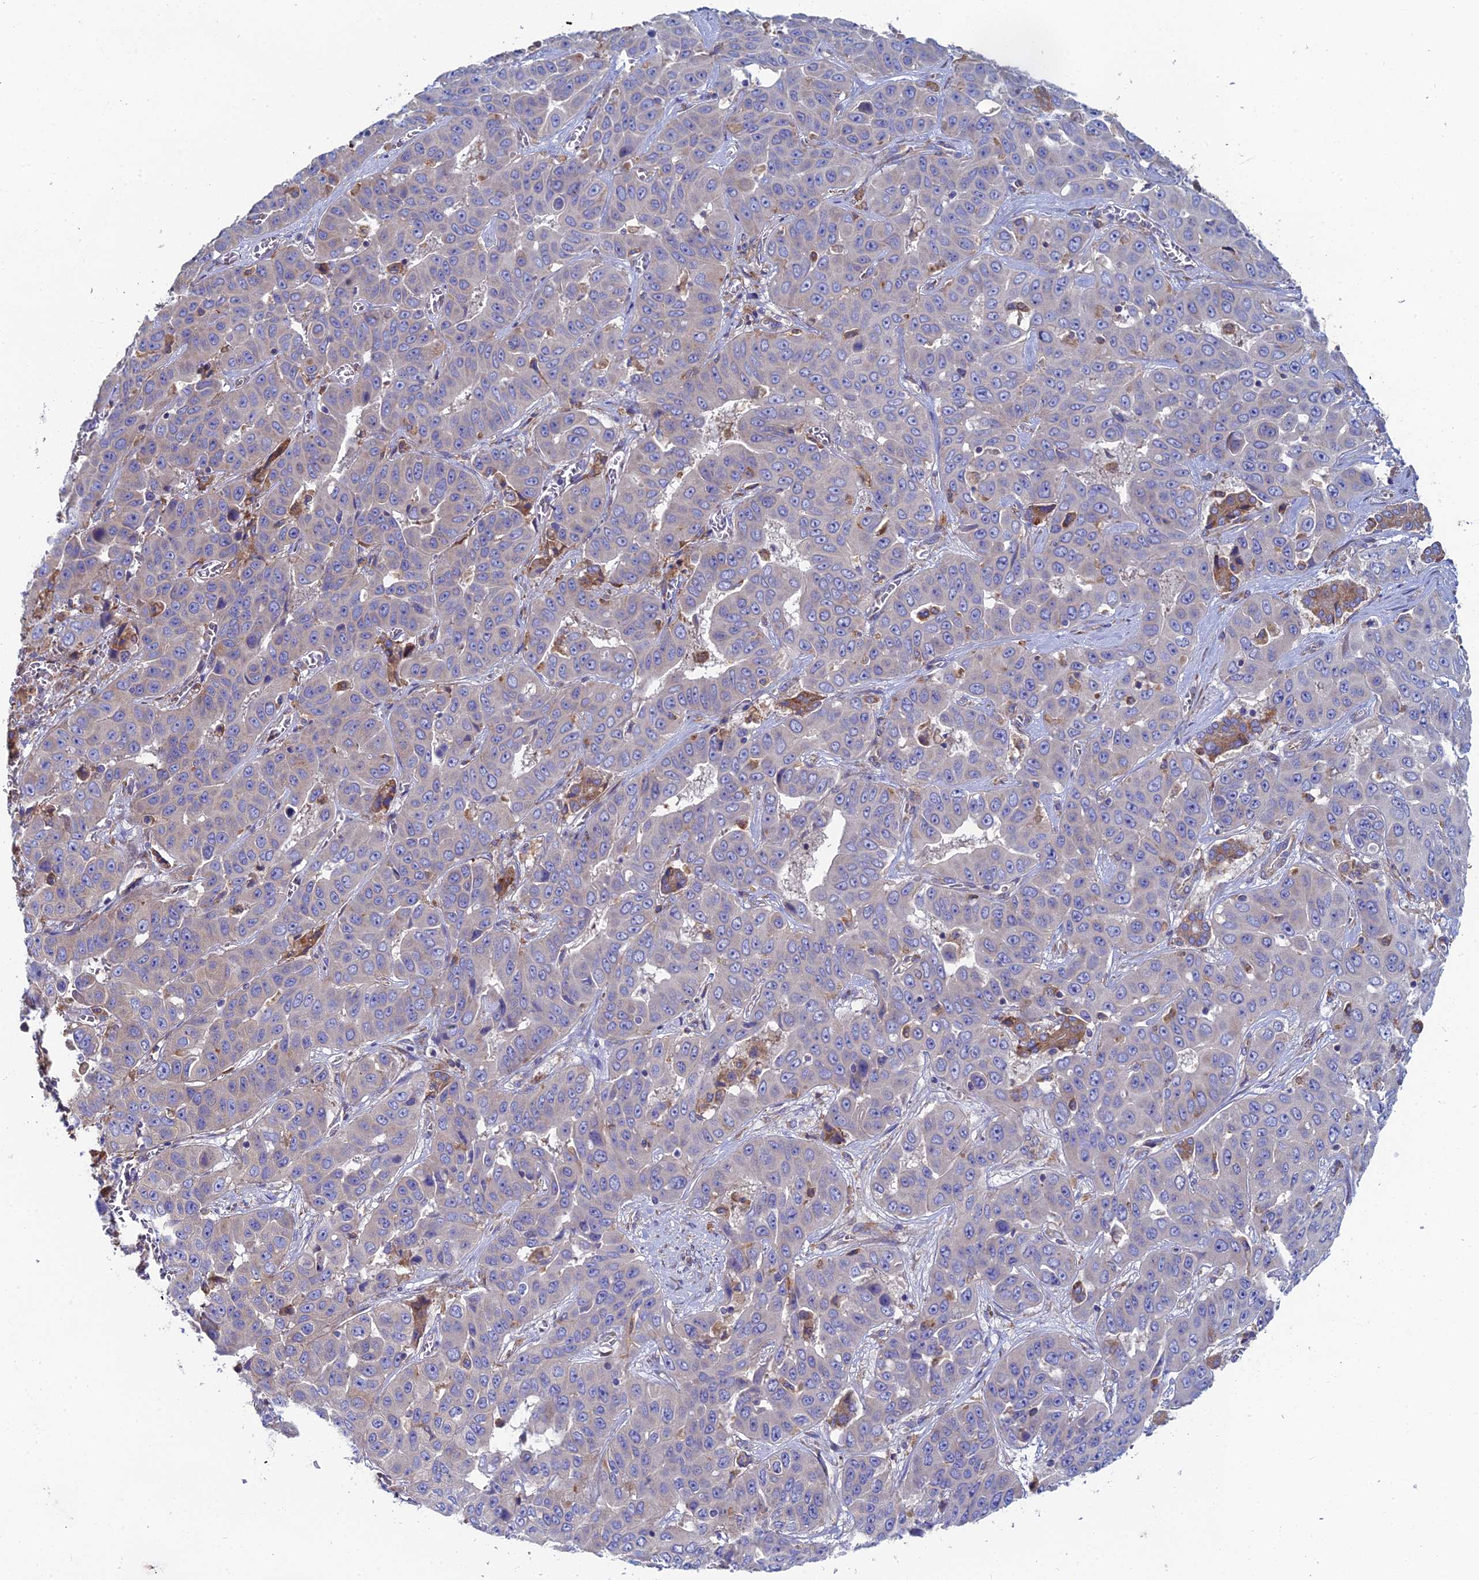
{"staining": {"intensity": "negative", "quantity": "none", "location": "none"}, "tissue": "liver cancer", "cell_type": "Tumor cells", "image_type": "cancer", "snomed": [{"axis": "morphology", "description": "Cholangiocarcinoma"}, {"axis": "topography", "description": "Liver"}], "caption": "Immunohistochemical staining of human liver cancer (cholangiocarcinoma) reveals no significant staining in tumor cells.", "gene": "CLCN3", "patient": {"sex": "female", "age": 52}}